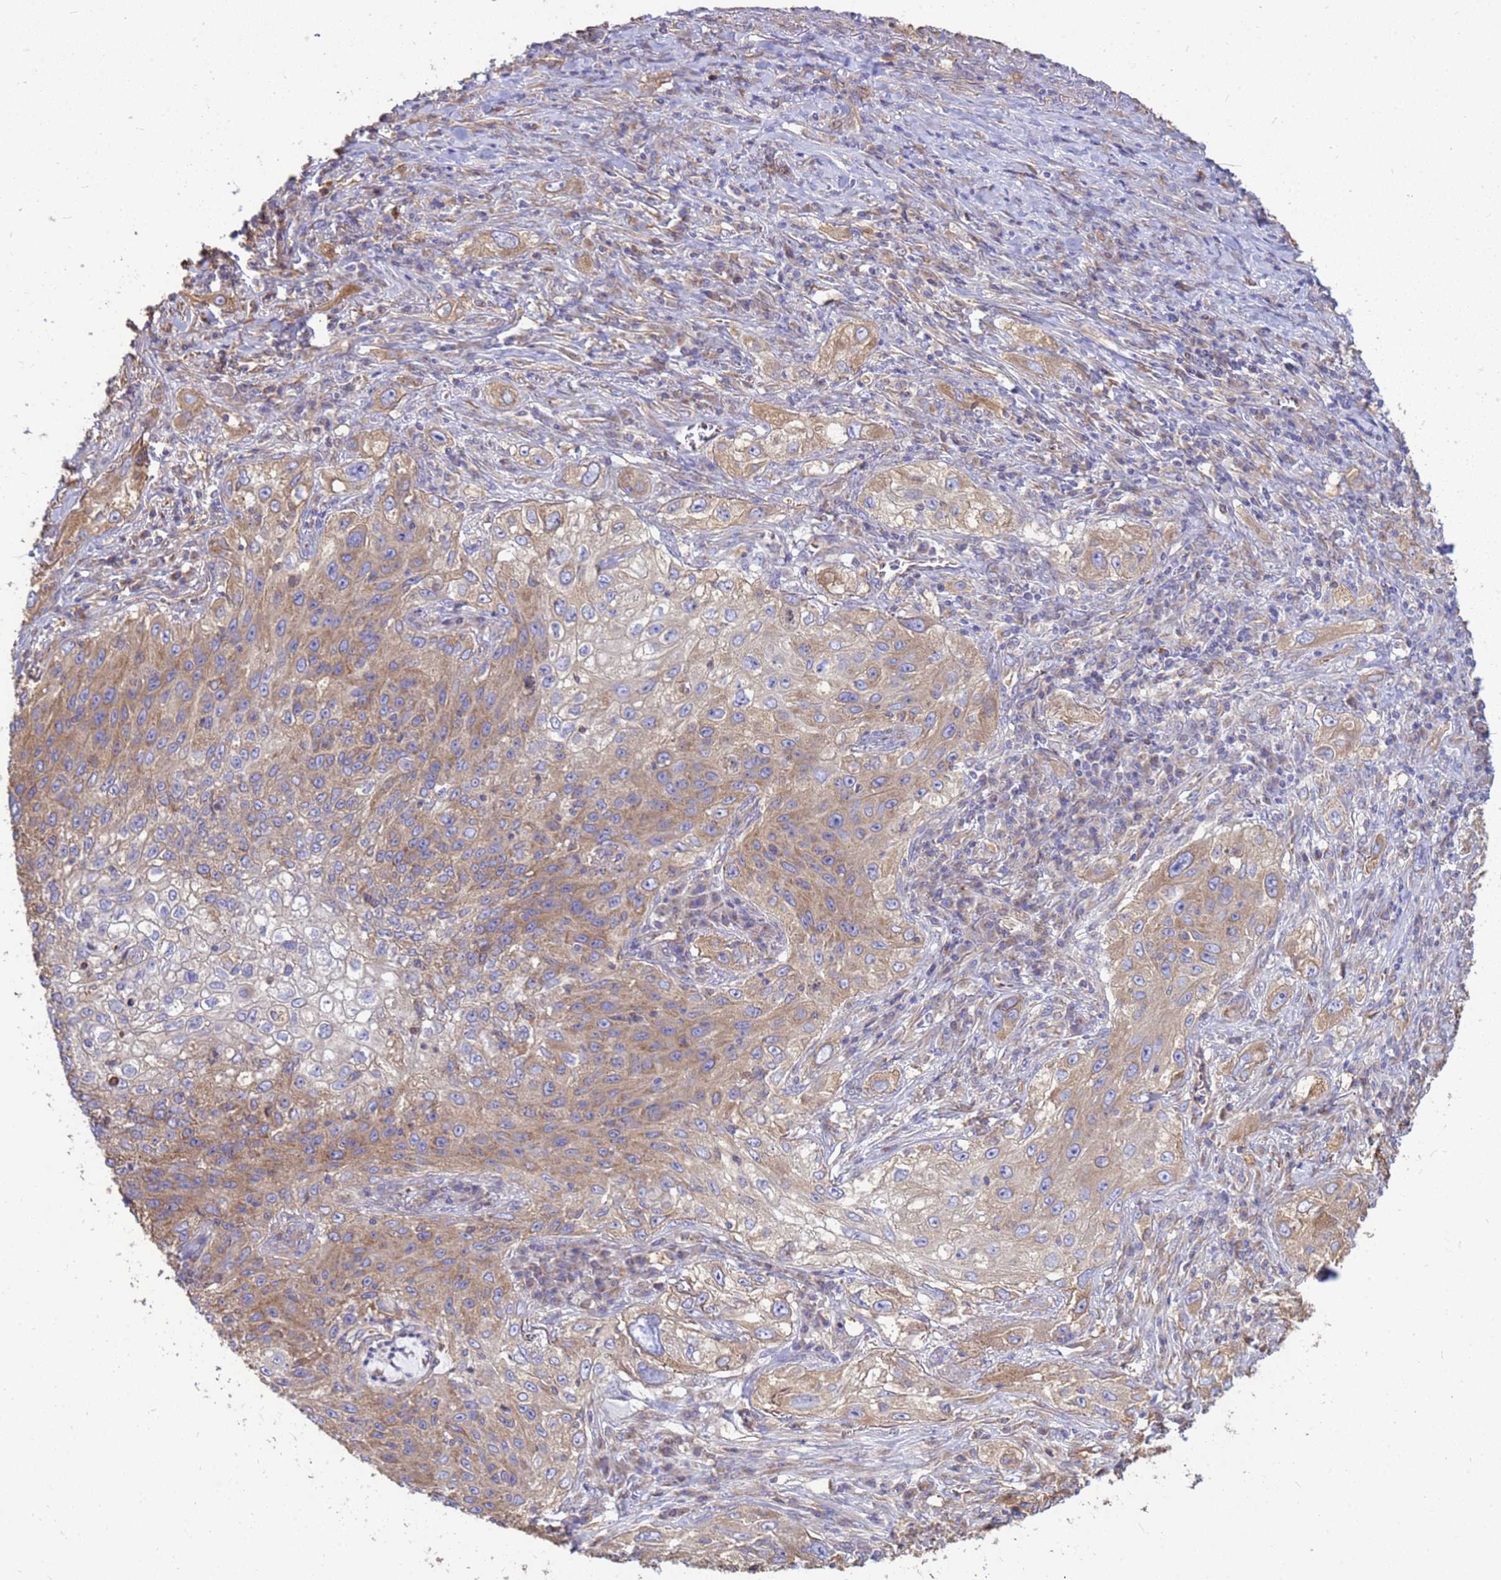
{"staining": {"intensity": "weak", "quantity": ">75%", "location": "cytoplasmic/membranous"}, "tissue": "lung cancer", "cell_type": "Tumor cells", "image_type": "cancer", "snomed": [{"axis": "morphology", "description": "Squamous cell carcinoma, NOS"}, {"axis": "topography", "description": "Lung"}], "caption": "IHC staining of squamous cell carcinoma (lung), which exhibits low levels of weak cytoplasmic/membranous staining in approximately >75% of tumor cells indicating weak cytoplasmic/membranous protein staining. The staining was performed using DAB (brown) for protein detection and nuclei were counterstained in hematoxylin (blue).", "gene": "TUBB1", "patient": {"sex": "female", "age": 69}}